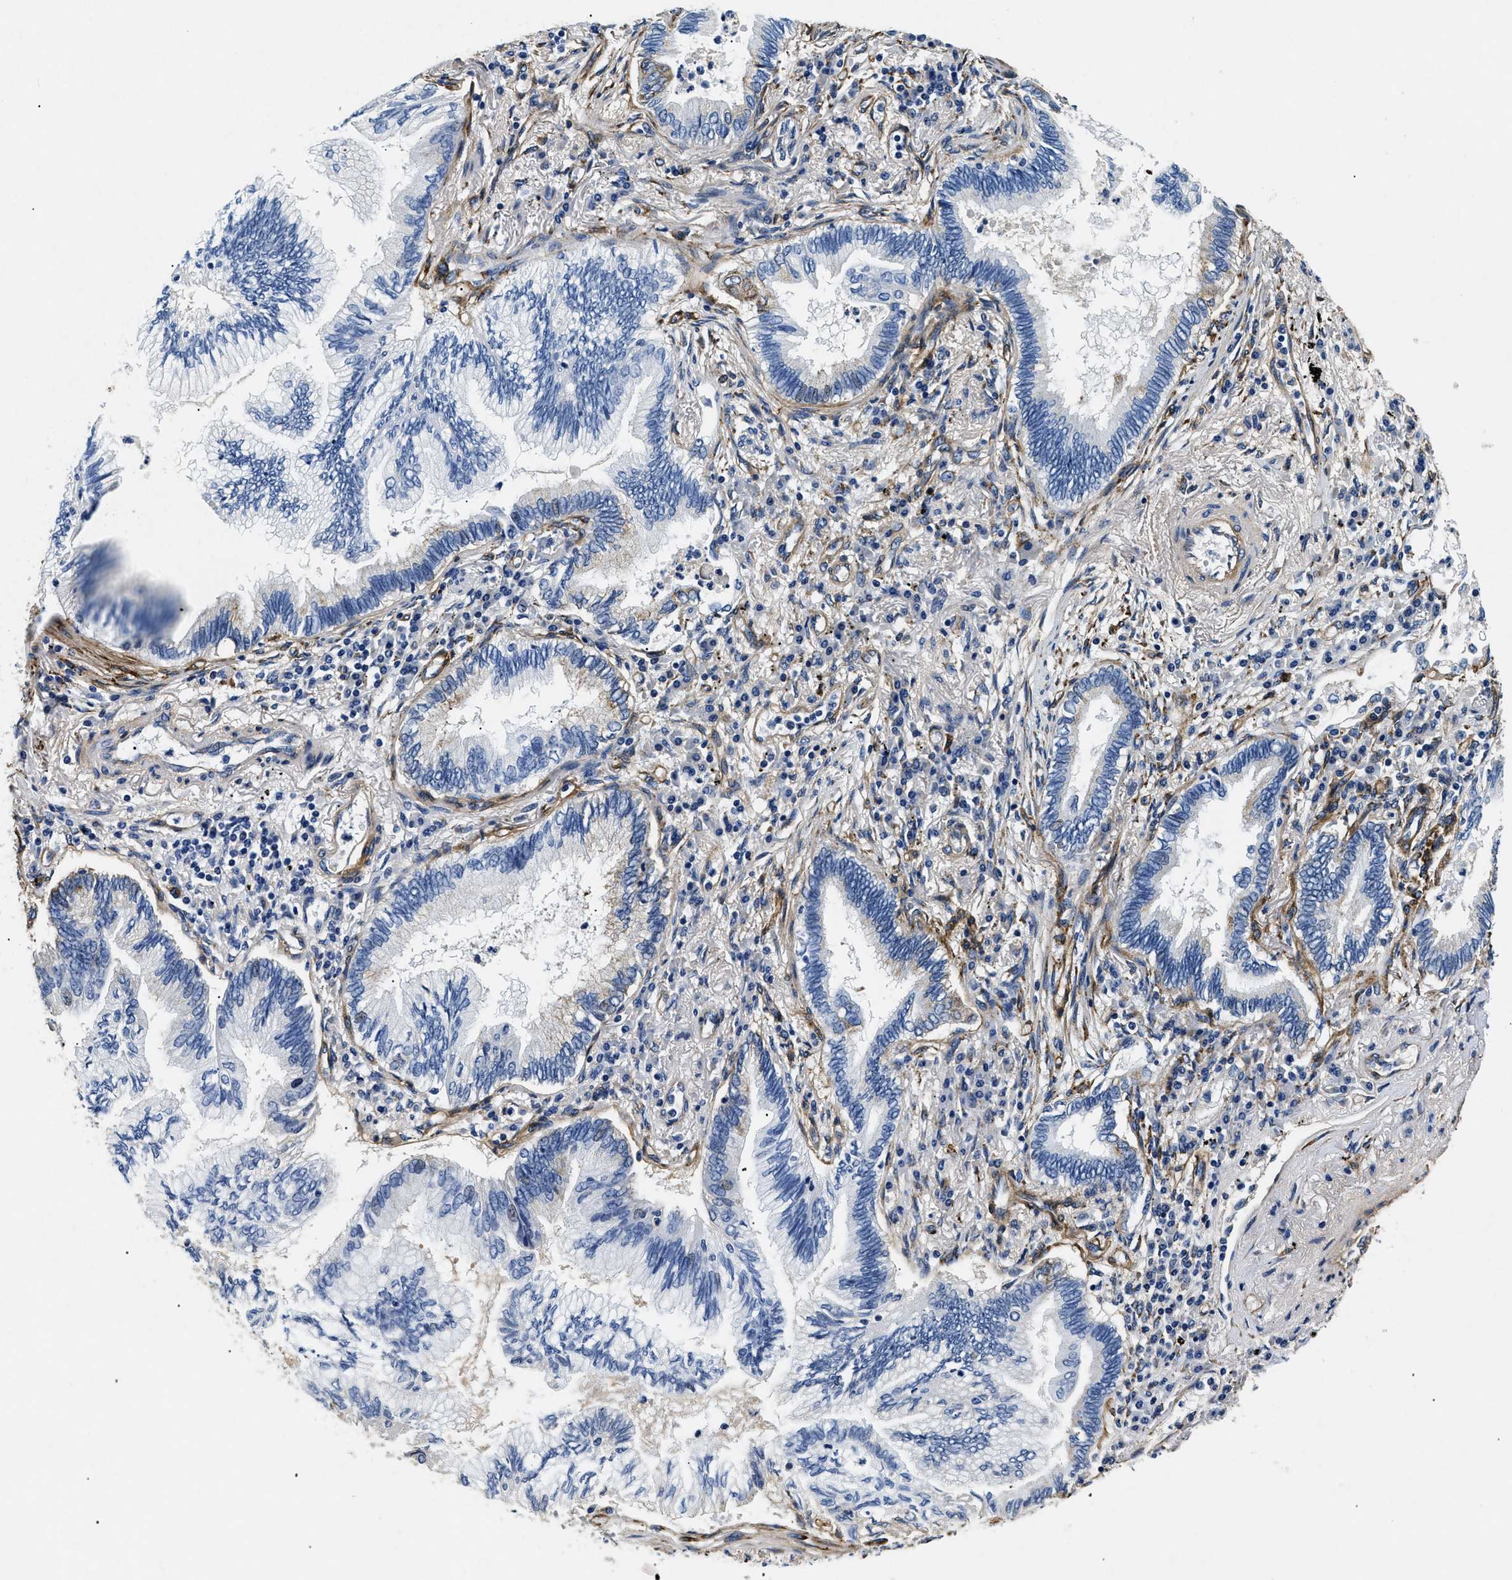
{"staining": {"intensity": "negative", "quantity": "none", "location": "none"}, "tissue": "lung cancer", "cell_type": "Tumor cells", "image_type": "cancer", "snomed": [{"axis": "morphology", "description": "Normal tissue, NOS"}, {"axis": "morphology", "description": "Adenocarcinoma, NOS"}, {"axis": "topography", "description": "Bronchus"}, {"axis": "topography", "description": "Lung"}], "caption": "An immunohistochemistry histopathology image of lung cancer is shown. There is no staining in tumor cells of lung cancer.", "gene": "LAMA3", "patient": {"sex": "female", "age": 70}}